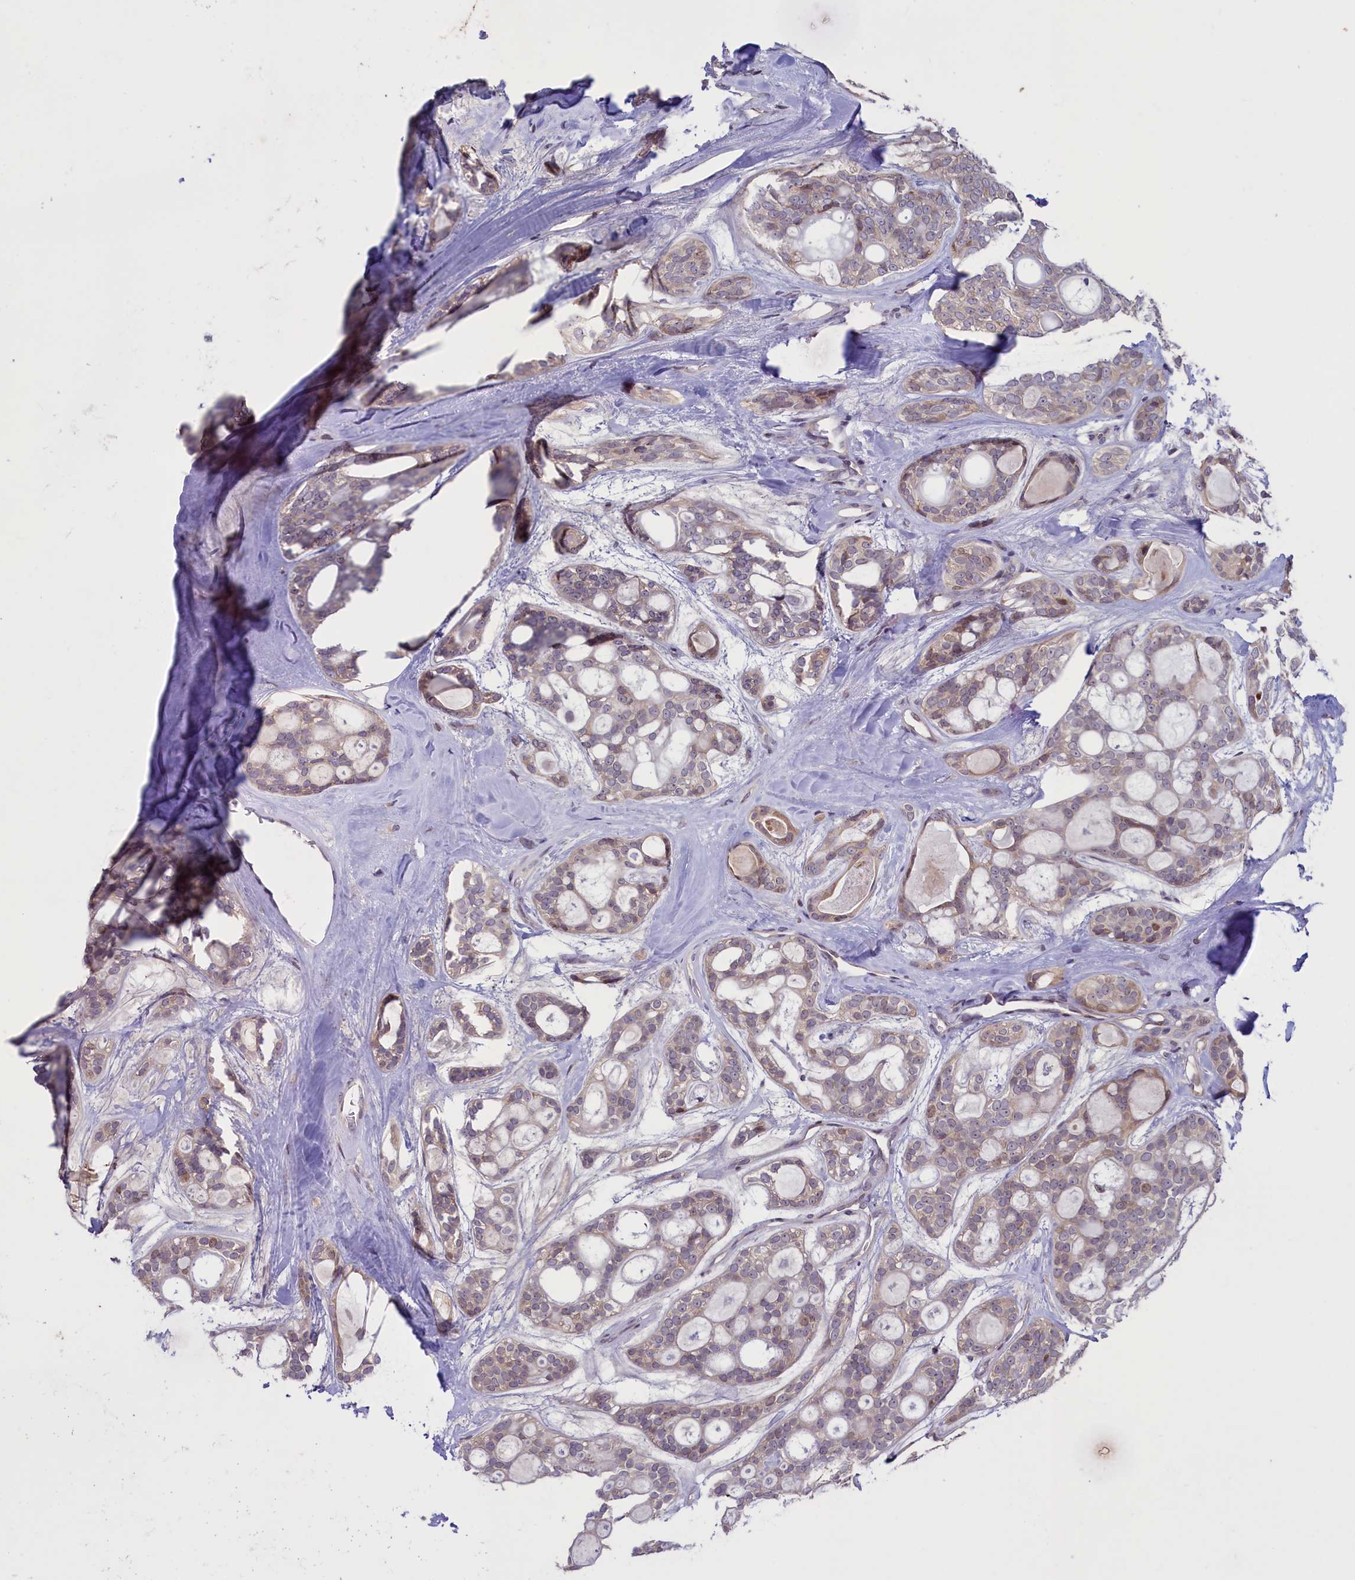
{"staining": {"intensity": "negative", "quantity": "none", "location": "none"}, "tissue": "head and neck cancer", "cell_type": "Tumor cells", "image_type": "cancer", "snomed": [{"axis": "morphology", "description": "Adenocarcinoma, NOS"}, {"axis": "topography", "description": "Head-Neck"}], "caption": "DAB (3,3'-diaminobenzidine) immunohistochemical staining of human head and neck cancer (adenocarcinoma) demonstrates no significant expression in tumor cells. Brightfield microscopy of immunohistochemistry stained with DAB (3,3'-diaminobenzidine) (brown) and hematoxylin (blue), captured at high magnification.", "gene": "MAN2C1", "patient": {"sex": "male", "age": 66}}